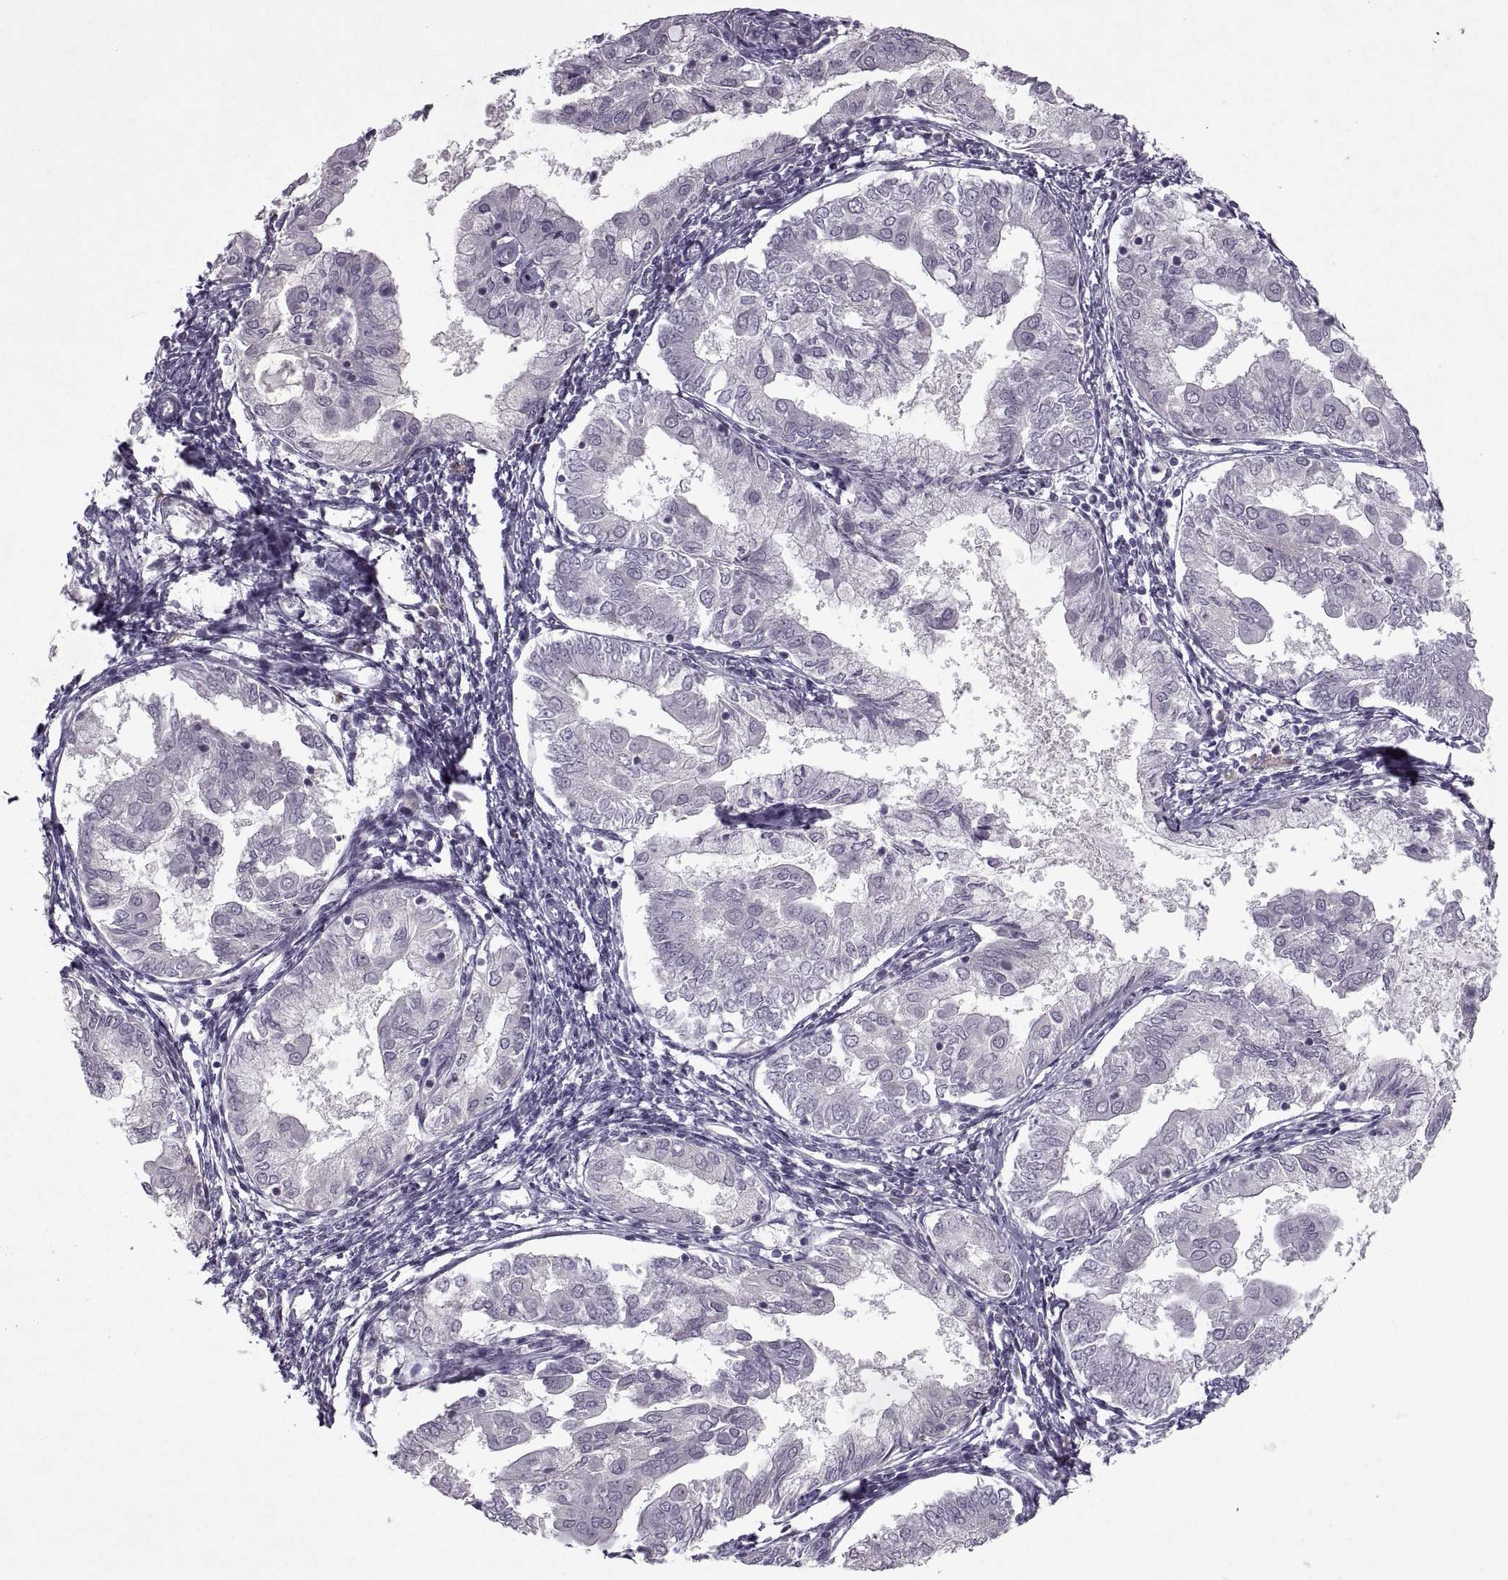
{"staining": {"intensity": "negative", "quantity": "none", "location": "none"}, "tissue": "endometrial cancer", "cell_type": "Tumor cells", "image_type": "cancer", "snomed": [{"axis": "morphology", "description": "Adenocarcinoma, NOS"}, {"axis": "topography", "description": "Endometrium"}], "caption": "Endometrial cancer stained for a protein using IHC demonstrates no staining tumor cells.", "gene": "MGAT4D", "patient": {"sex": "female", "age": 68}}